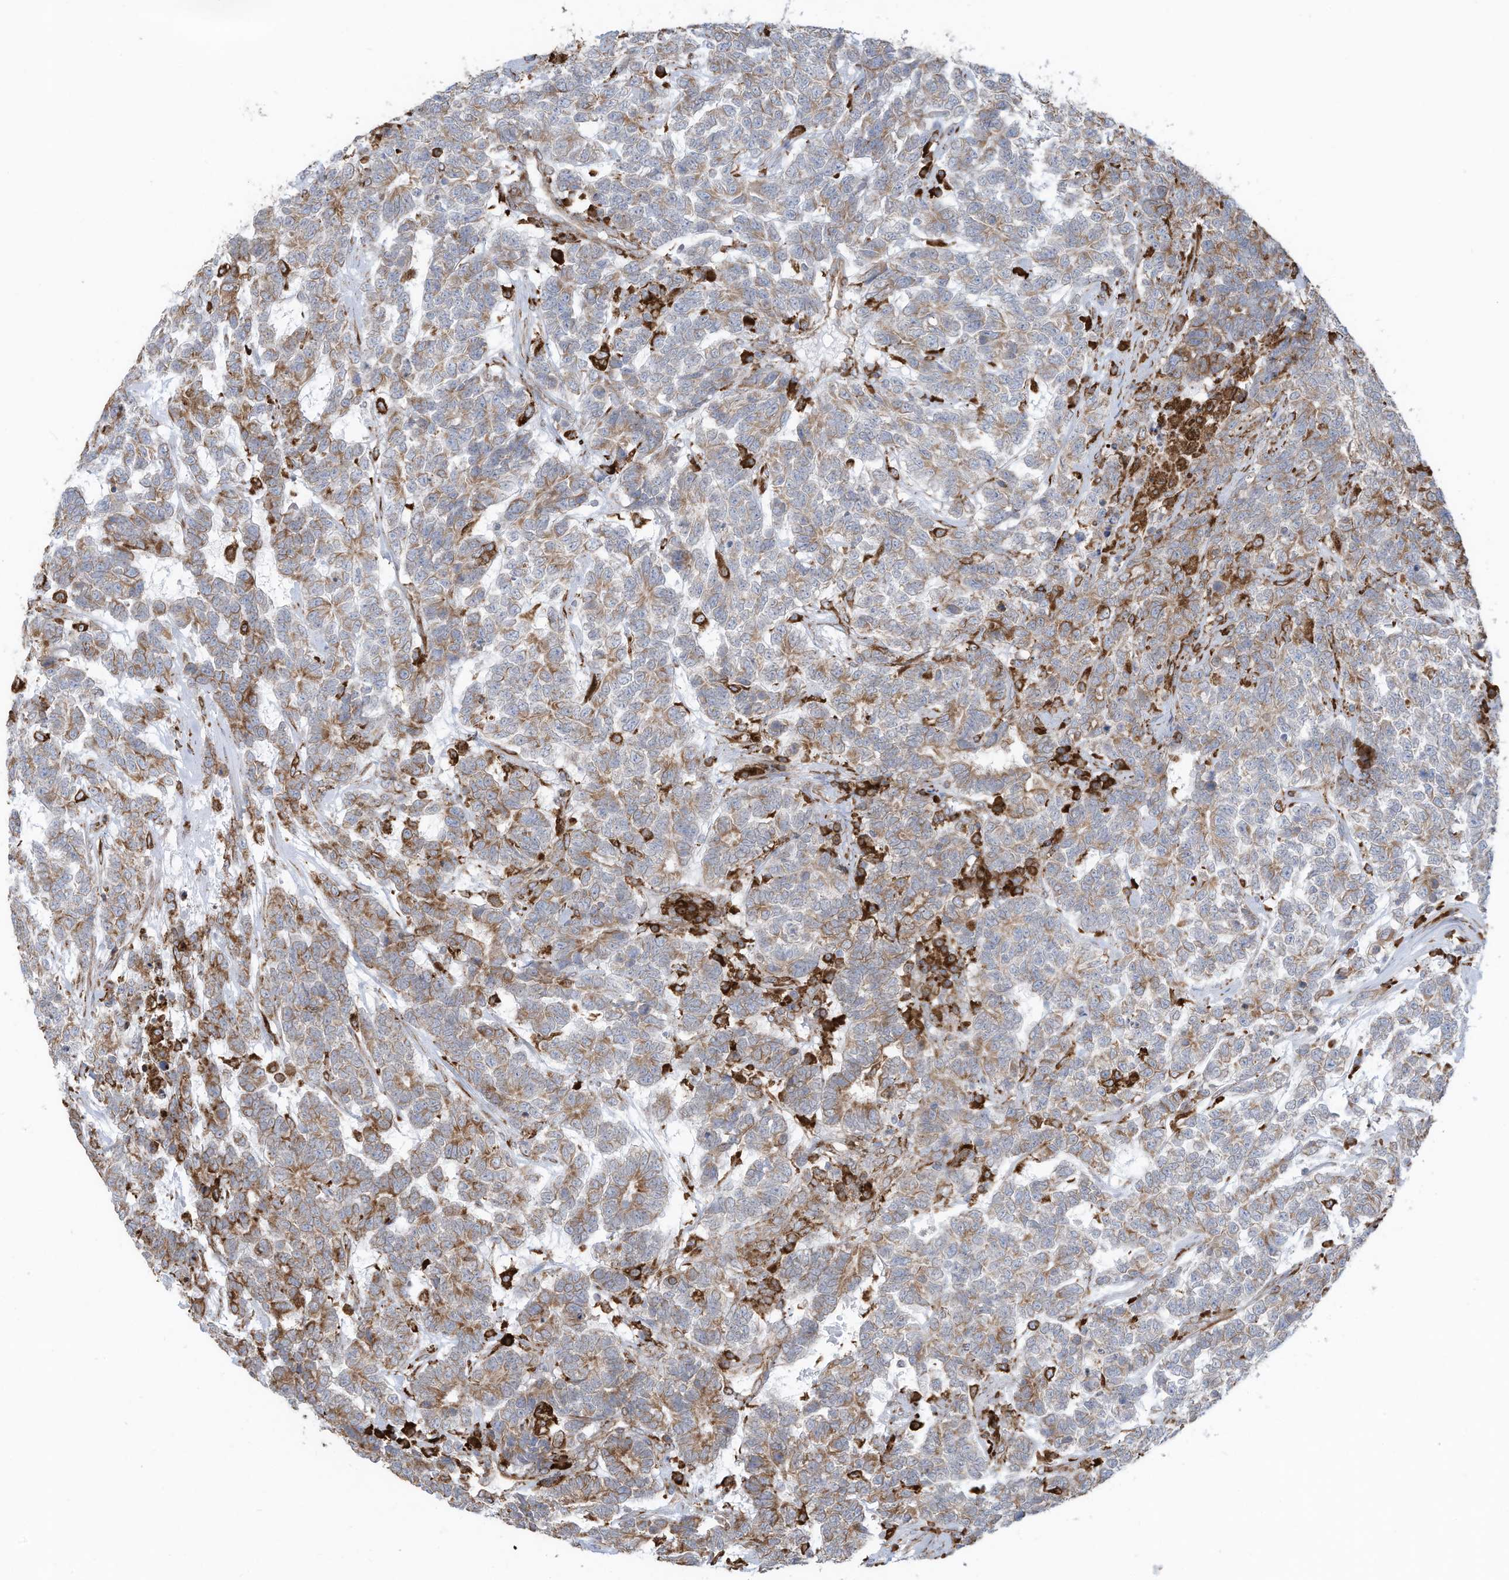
{"staining": {"intensity": "moderate", "quantity": "25%-75%", "location": "cytoplasmic/membranous"}, "tissue": "testis cancer", "cell_type": "Tumor cells", "image_type": "cancer", "snomed": [{"axis": "morphology", "description": "Carcinoma, Embryonal, NOS"}, {"axis": "topography", "description": "Testis"}], "caption": "Protein analysis of embryonal carcinoma (testis) tissue demonstrates moderate cytoplasmic/membranous staining in about 25%-75% of tumor cells.", "gene": "ZNF354C", "patient": {"sex": "male", "age": 26}}